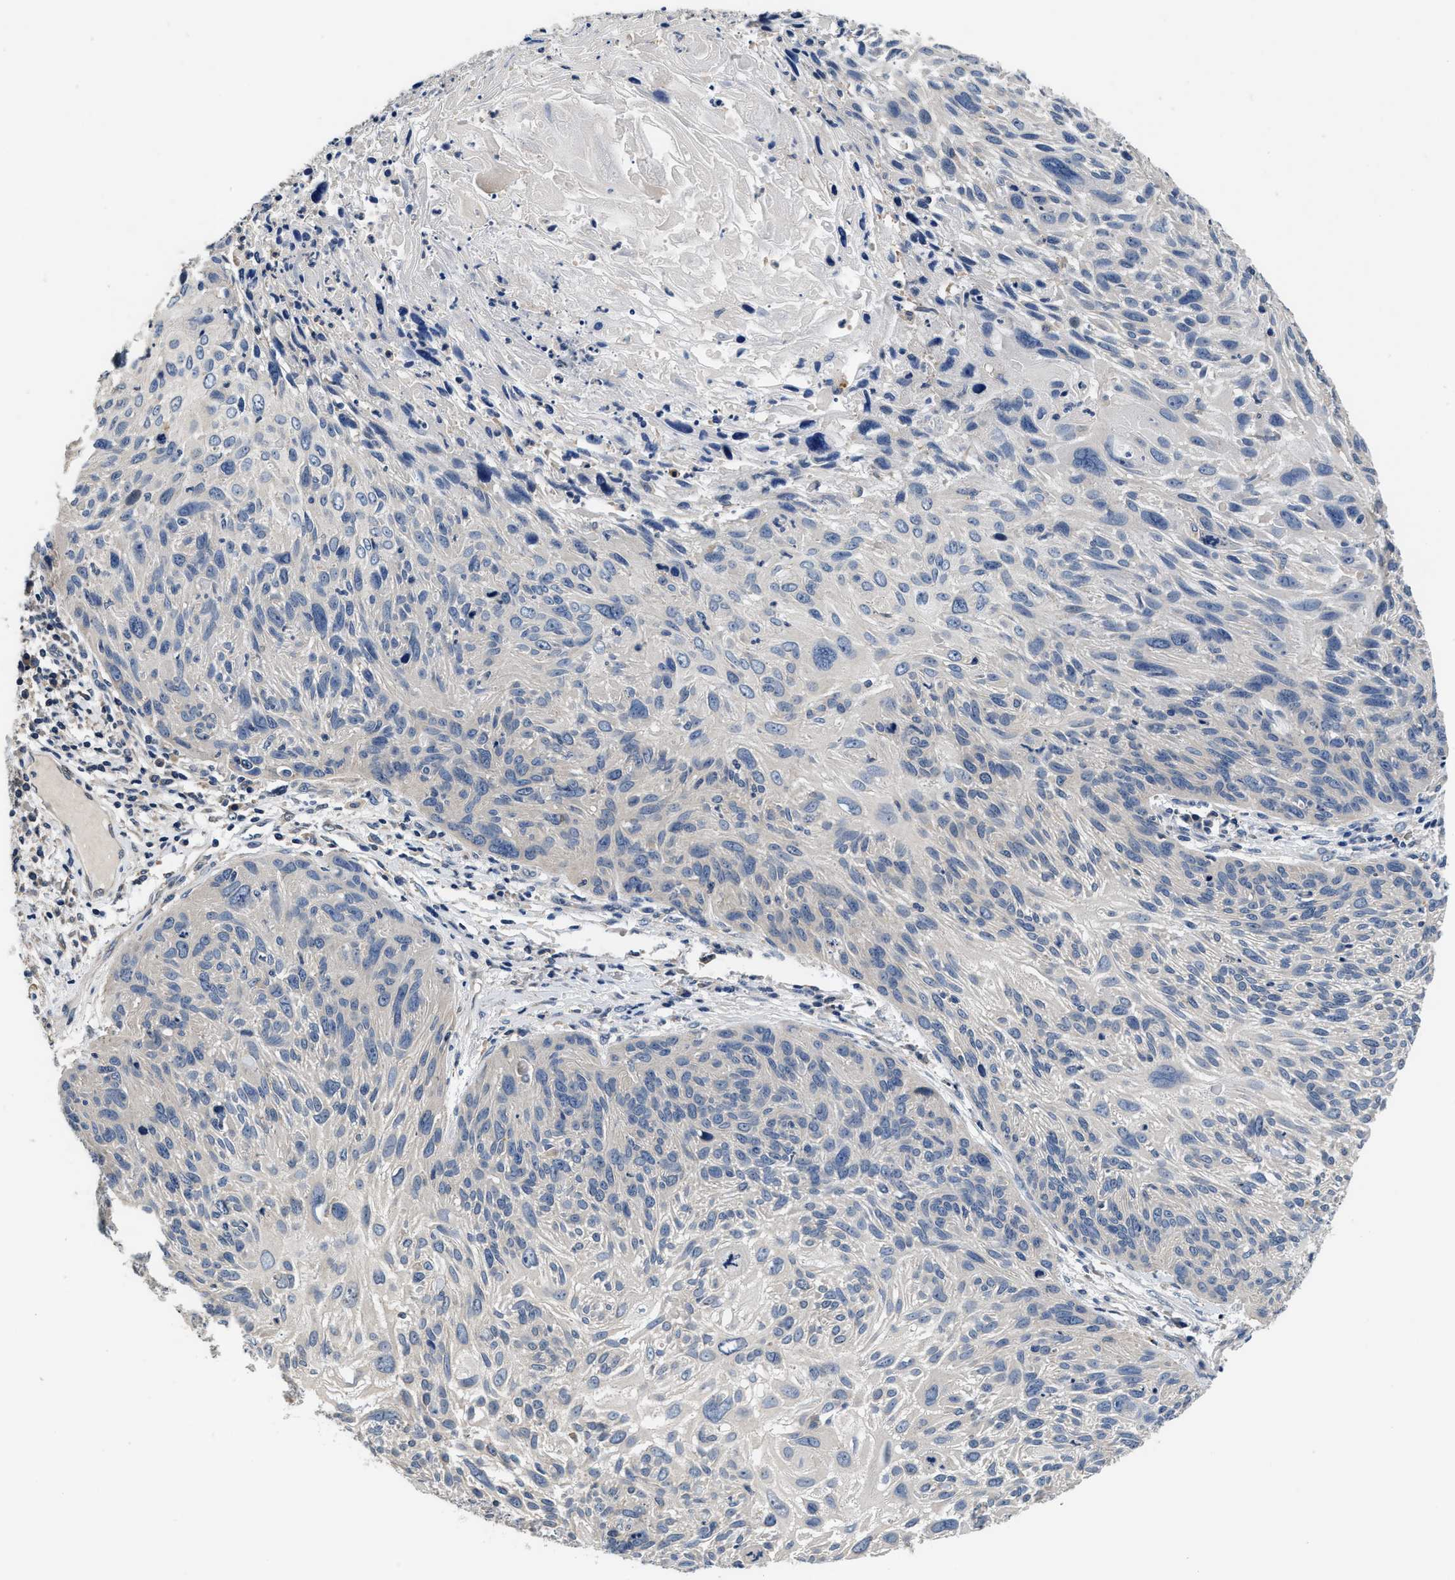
{"staining": {"intensity": "negative", "quantity": "none", "location": "none"}, "tissue": "cervical cancer", "cell_type": "Tumor cells", "image_type": "cancer", "snomed": [{"axis": "morphology", "description": "Squamous cell carcinoma, NOS"}, {"axis": "topography", "description": "Cervix"}], "caption": "The immunohistochemistry (IHC) micrograph has no significant expression in tumor cells of cervical cancer tissue. (Immunohistochemistry, brightfield microscopy, high magnification).", "gene": "ANKIB1", "patient": {"sex": "female", "age": 51}}